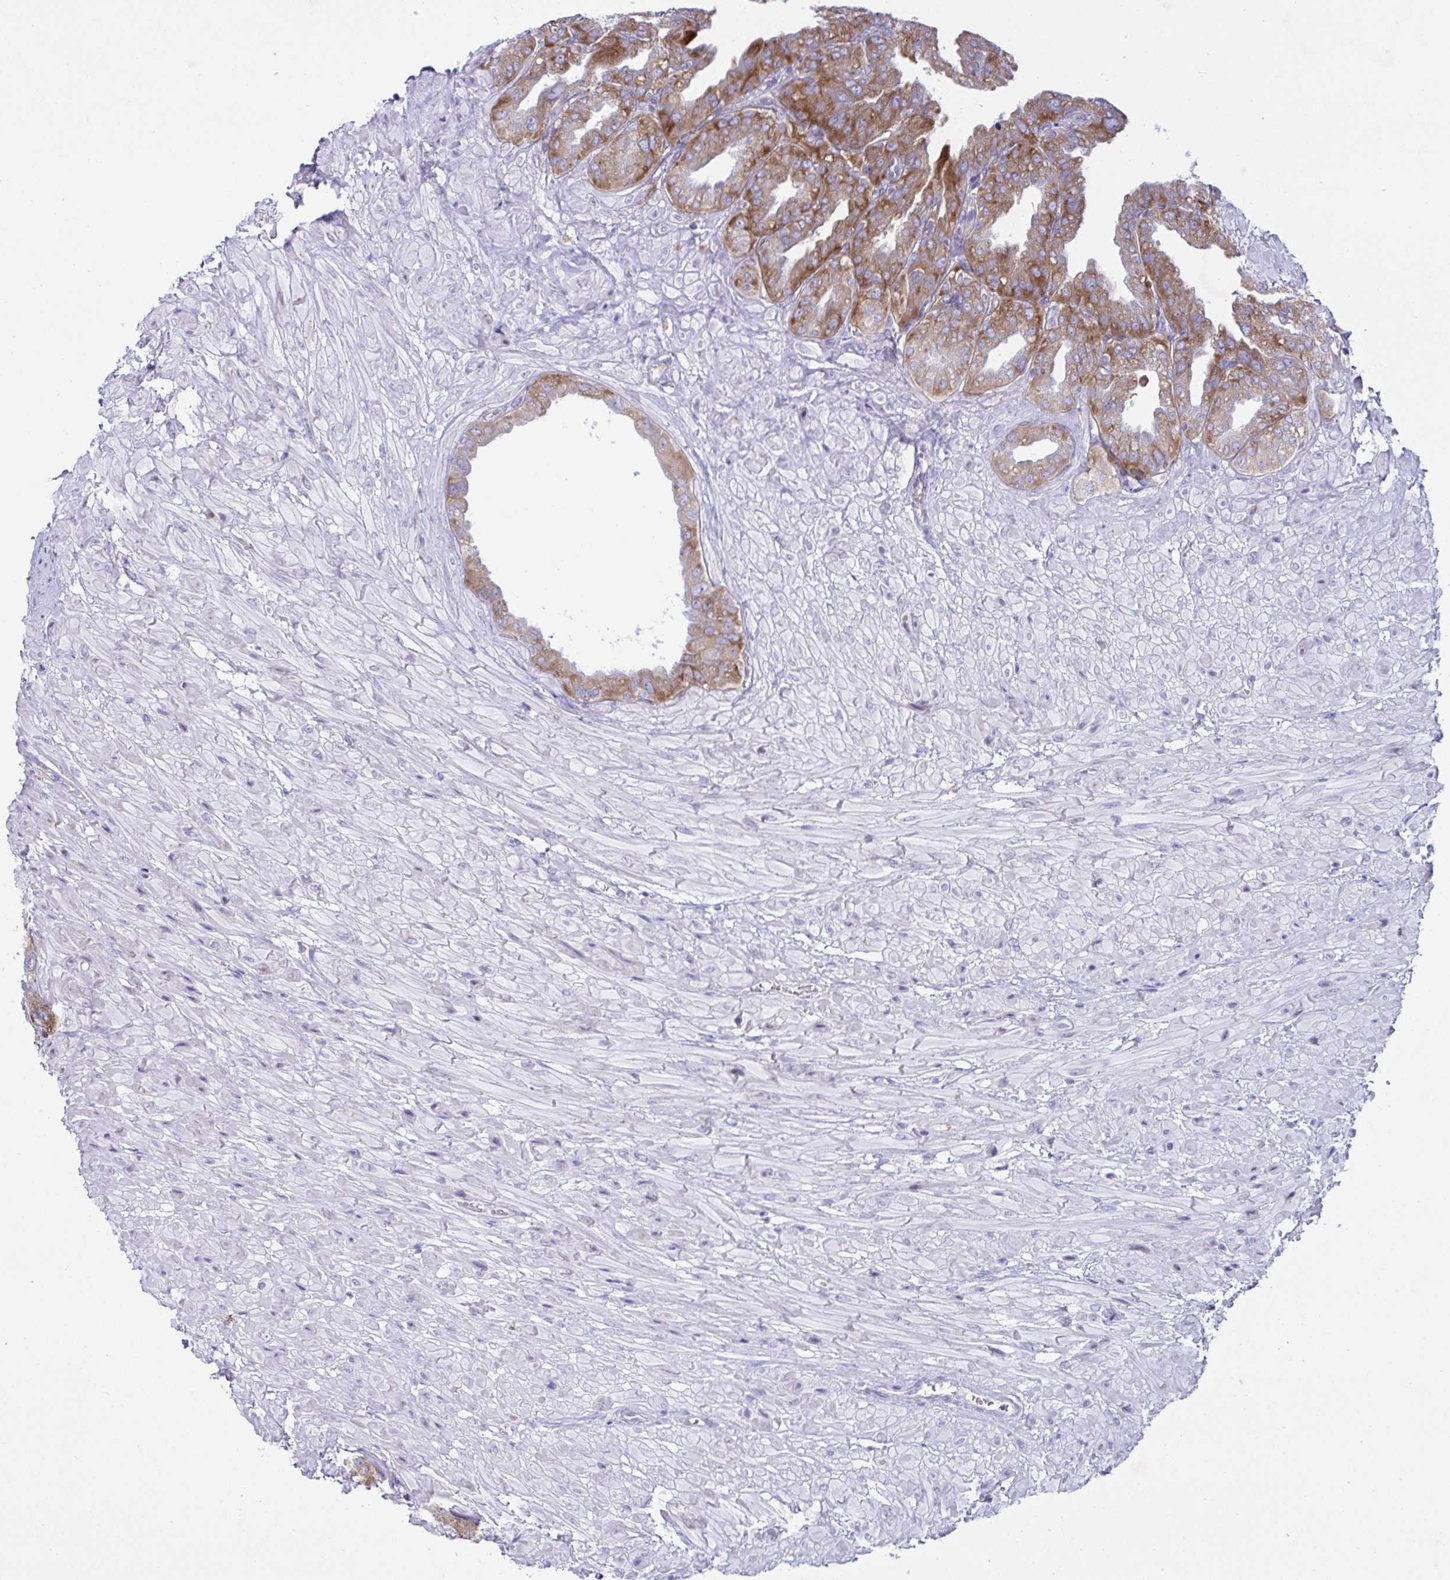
{"staining": {"intensity": "moderate", "quantity": ">75%", "location": "cytoplasmic/membranous"}, "tissue": "seminal vesicle", "cell_type": "Glandular cells", "image_type": "normal", "snomed": [{"axis": "morphology", "description": "Normal tissue, NOS"}, {"axis": "topography", "description": "Seminal veicle"}], "caption": "A histopathology image showing moderate cytoplasmic/membranous positivity in approximately >75% of glandular cells in normal seminal vesicle, as visualized by brown immunohistochemical staining.", "gene": "FAU", "patient": {"sex": "male", "age": 55}}